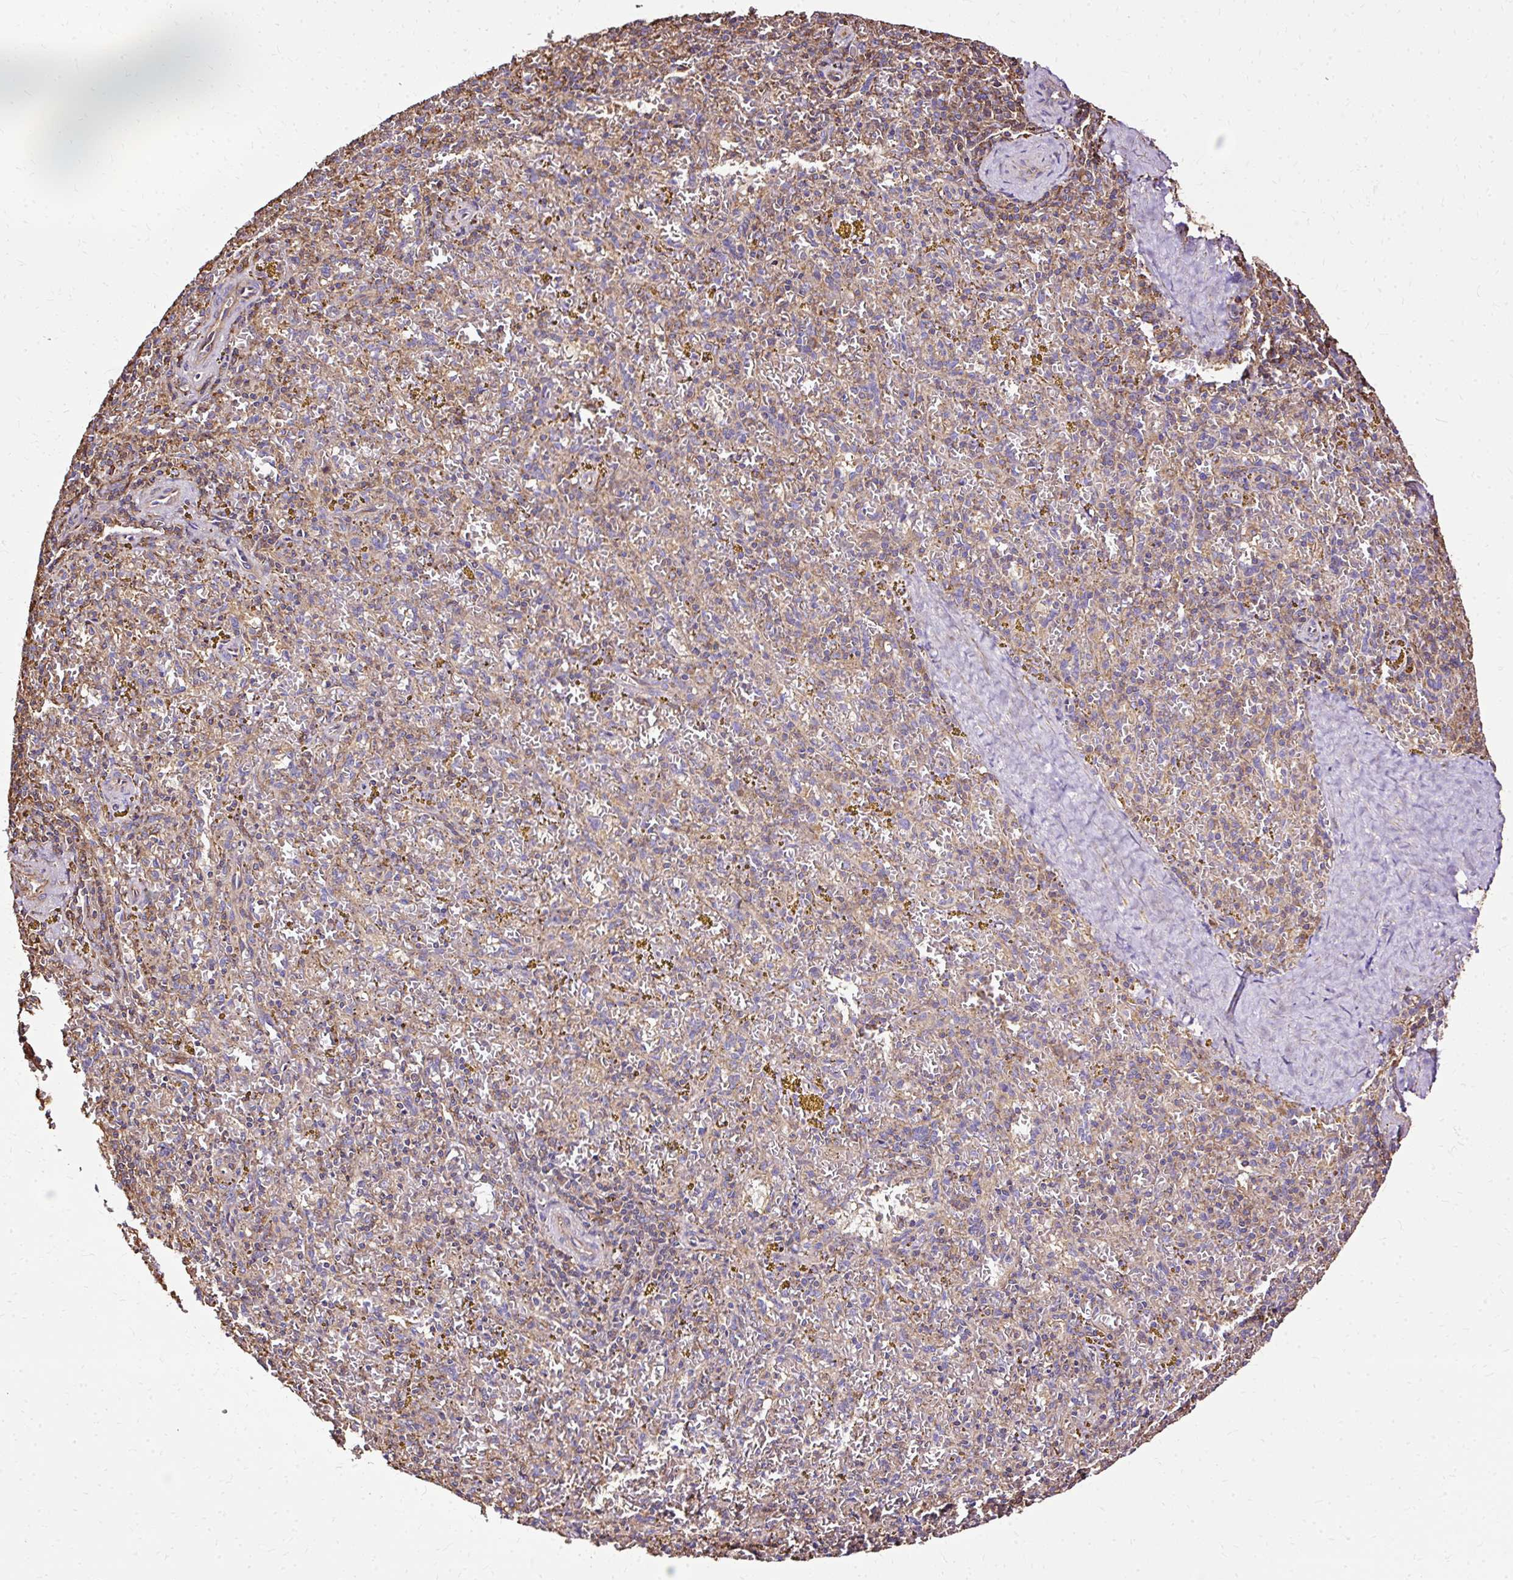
{"staining": {"intensity": "weak", "quantity": "<25%", "location": "cytoplasmic/membranous"}, "tissue": "spleen", "cell_type": "Cells in red pulp", "image_type": "normal", "snomed": [{"axis": "morphology", "description": "Normal tissue, NOS"}, {"axis": "topography", "description": "Spleen"}], "caption": "This is an IHC micrograph of normal human spleen. There is no positivity in cells in red pulp.", "gene": "KLHL11", "patient": {"sex": "male", "age": 57}}